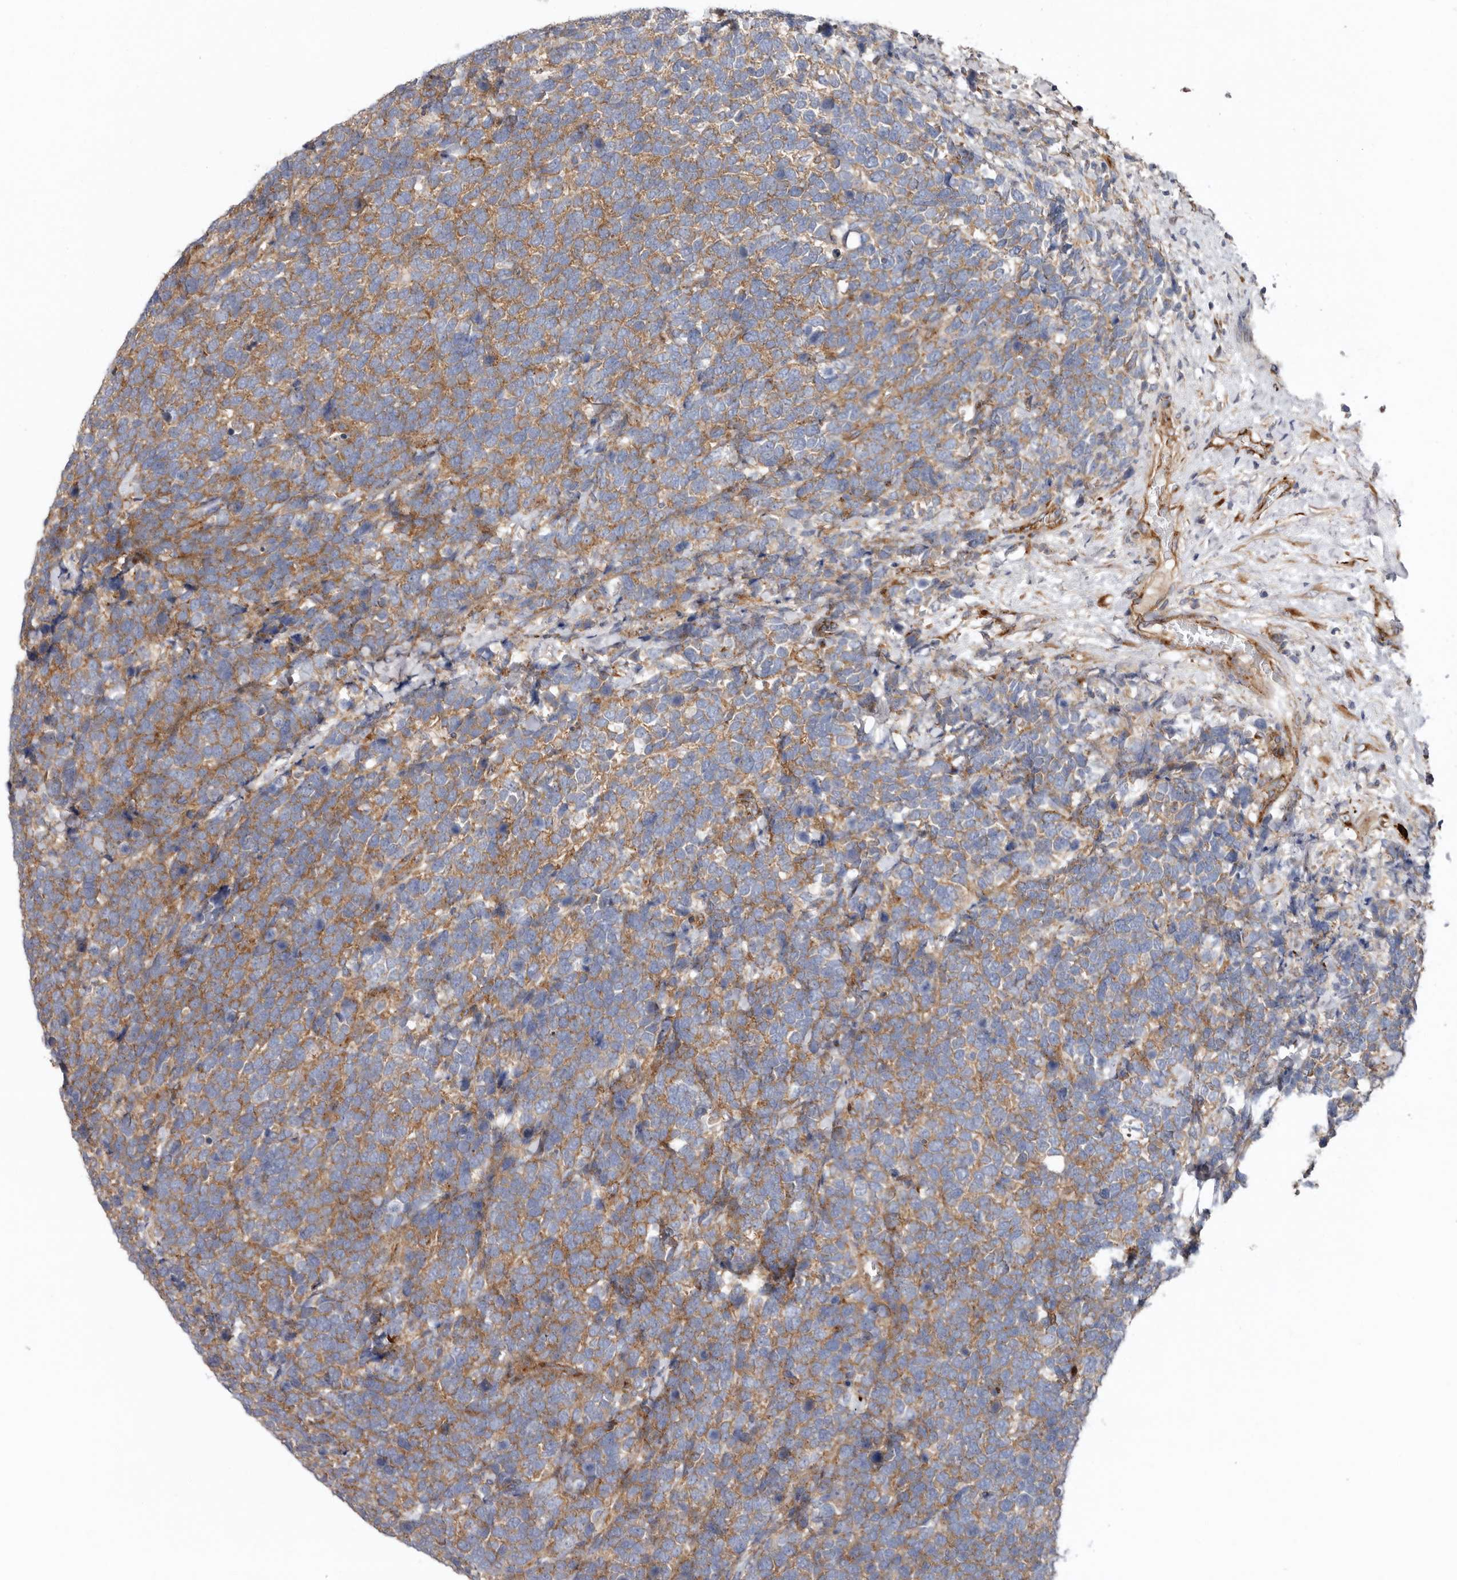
{"staining": {"intensity": "moderate", "quantity": ">75%", "location": "cytoplasmic/membranous"}, "tissue": "urothelial cancer", "cell_type": "Tumor cells", "image_type": "cancer", "snomed": [{"axis": "morphology", "description": "Urothelial carcinoma, High grade"}, {"axis": "topography", "description": "Urinary bladder"}], "caption": "Immunohistochemistry photomicrograph of neoplastic tissue: high-grade urothelial carcinoma stained using IHC demonstrates medium levels of moderate protein expression localized specifically in the cytoplasmic/membranous of tumor cells, appearing as a cytoplasmic/membranous brown color.", "gene": "LUZP1", "patient": {"sex": "female", "age": 82}}